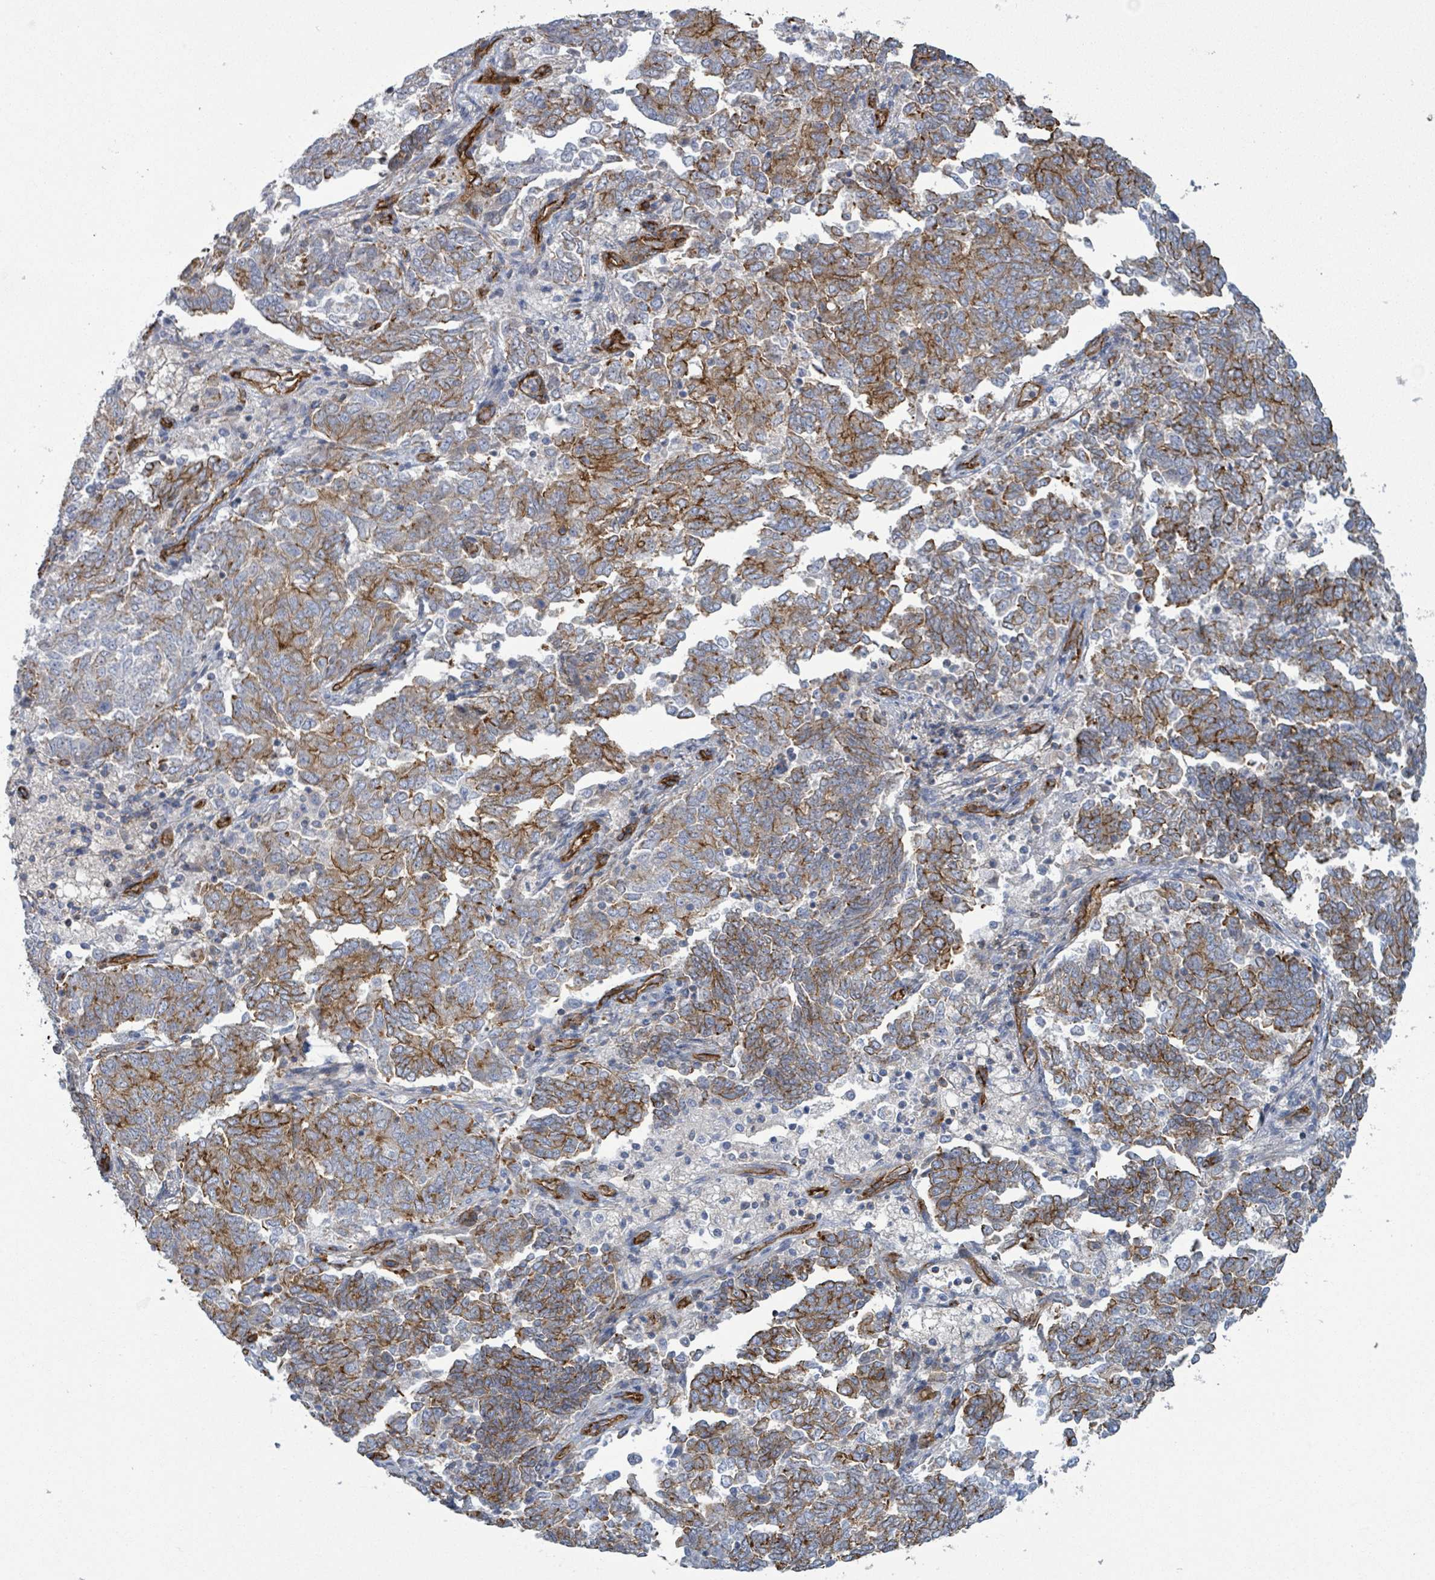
{"staining": {"intensity": "moderate", "quantity": "25%-75%", "location": "cytoplasmic/membranous"}, "tissue": "endometrial cancer", "cell_type": "Tumor cells", "image_type": "cancer", "snomed": [{"axis": "morphology", "description": "Adenocarcinoma, NOS"}, {"axis": "topography", "description": "Endometrium"}], "caption": "IHC of human adenocarcinoma (endometrial) reveals medium levels of moderate cytoplasmic/membranous expression in about 25%-75% of tumor cells. (DAB (3,3'-diaminobenzidine) = brown stain, brightfield microscopy at high magnification).", "gene": "LDOC1", "patient": {"sex": "female", "age": 80}}